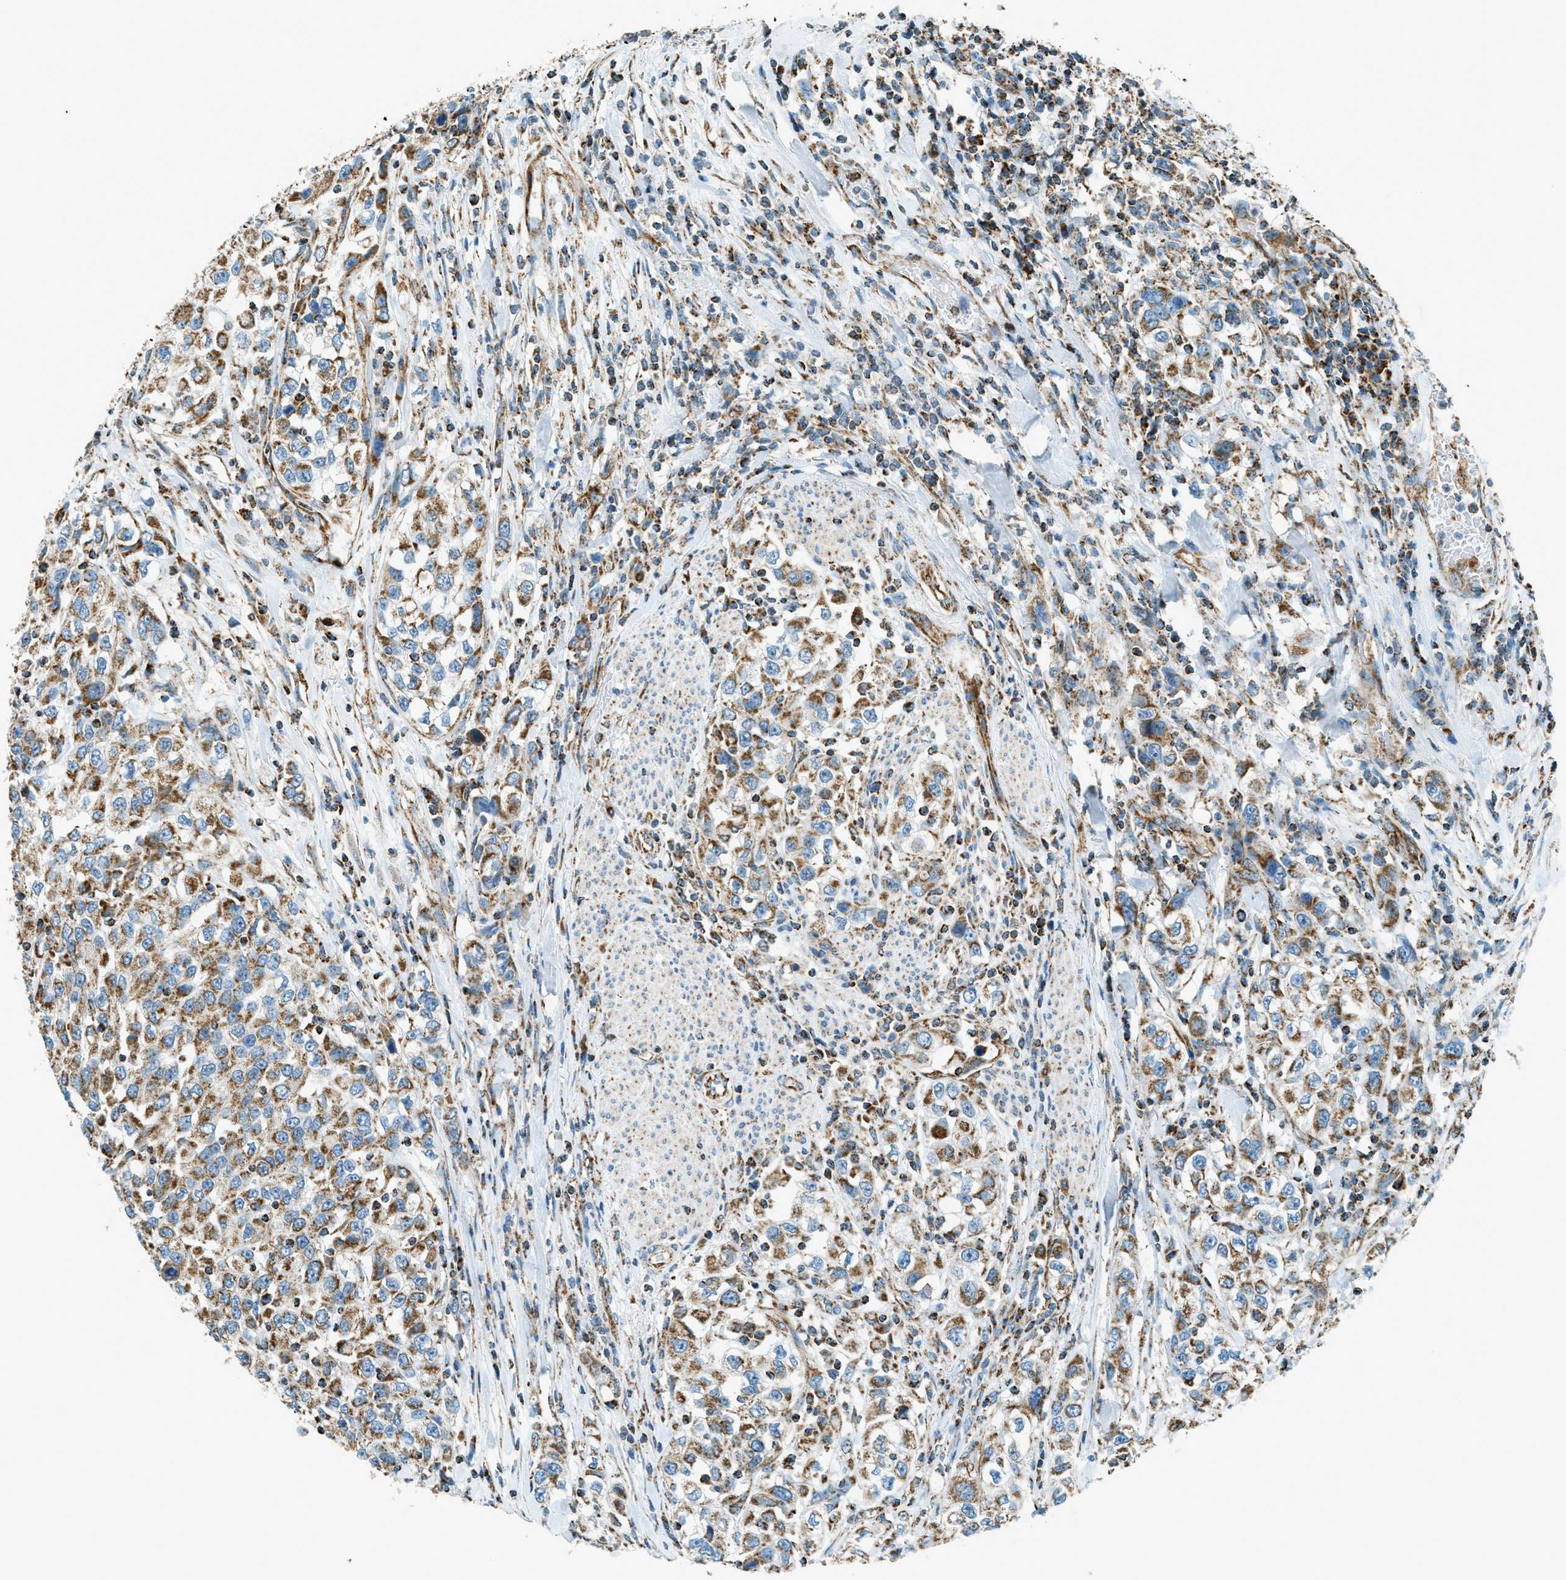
{"staining": {"intensity": "moderate", "quantity": ">75%", "location": "cytoplasmic/membranous"}, "tissue": "urothelial cancer", "cell_type": "Tumor cells", "image_type": "cancer", "snomed": [{"axis": "morphology", "description": "Urothelial carcinoma, High grade"}, {"axis": "topography", "description": "Urinary bladder"}], "caption": "An IHC micrograph of neoplastic tissue is shown. Protein staining in brown highlights moderate cytoplasmic/membranous positivity in urothelial cancer within tumor cells.", "gene": "CHST15", "patient": {"sex": "female", "age": 80}}